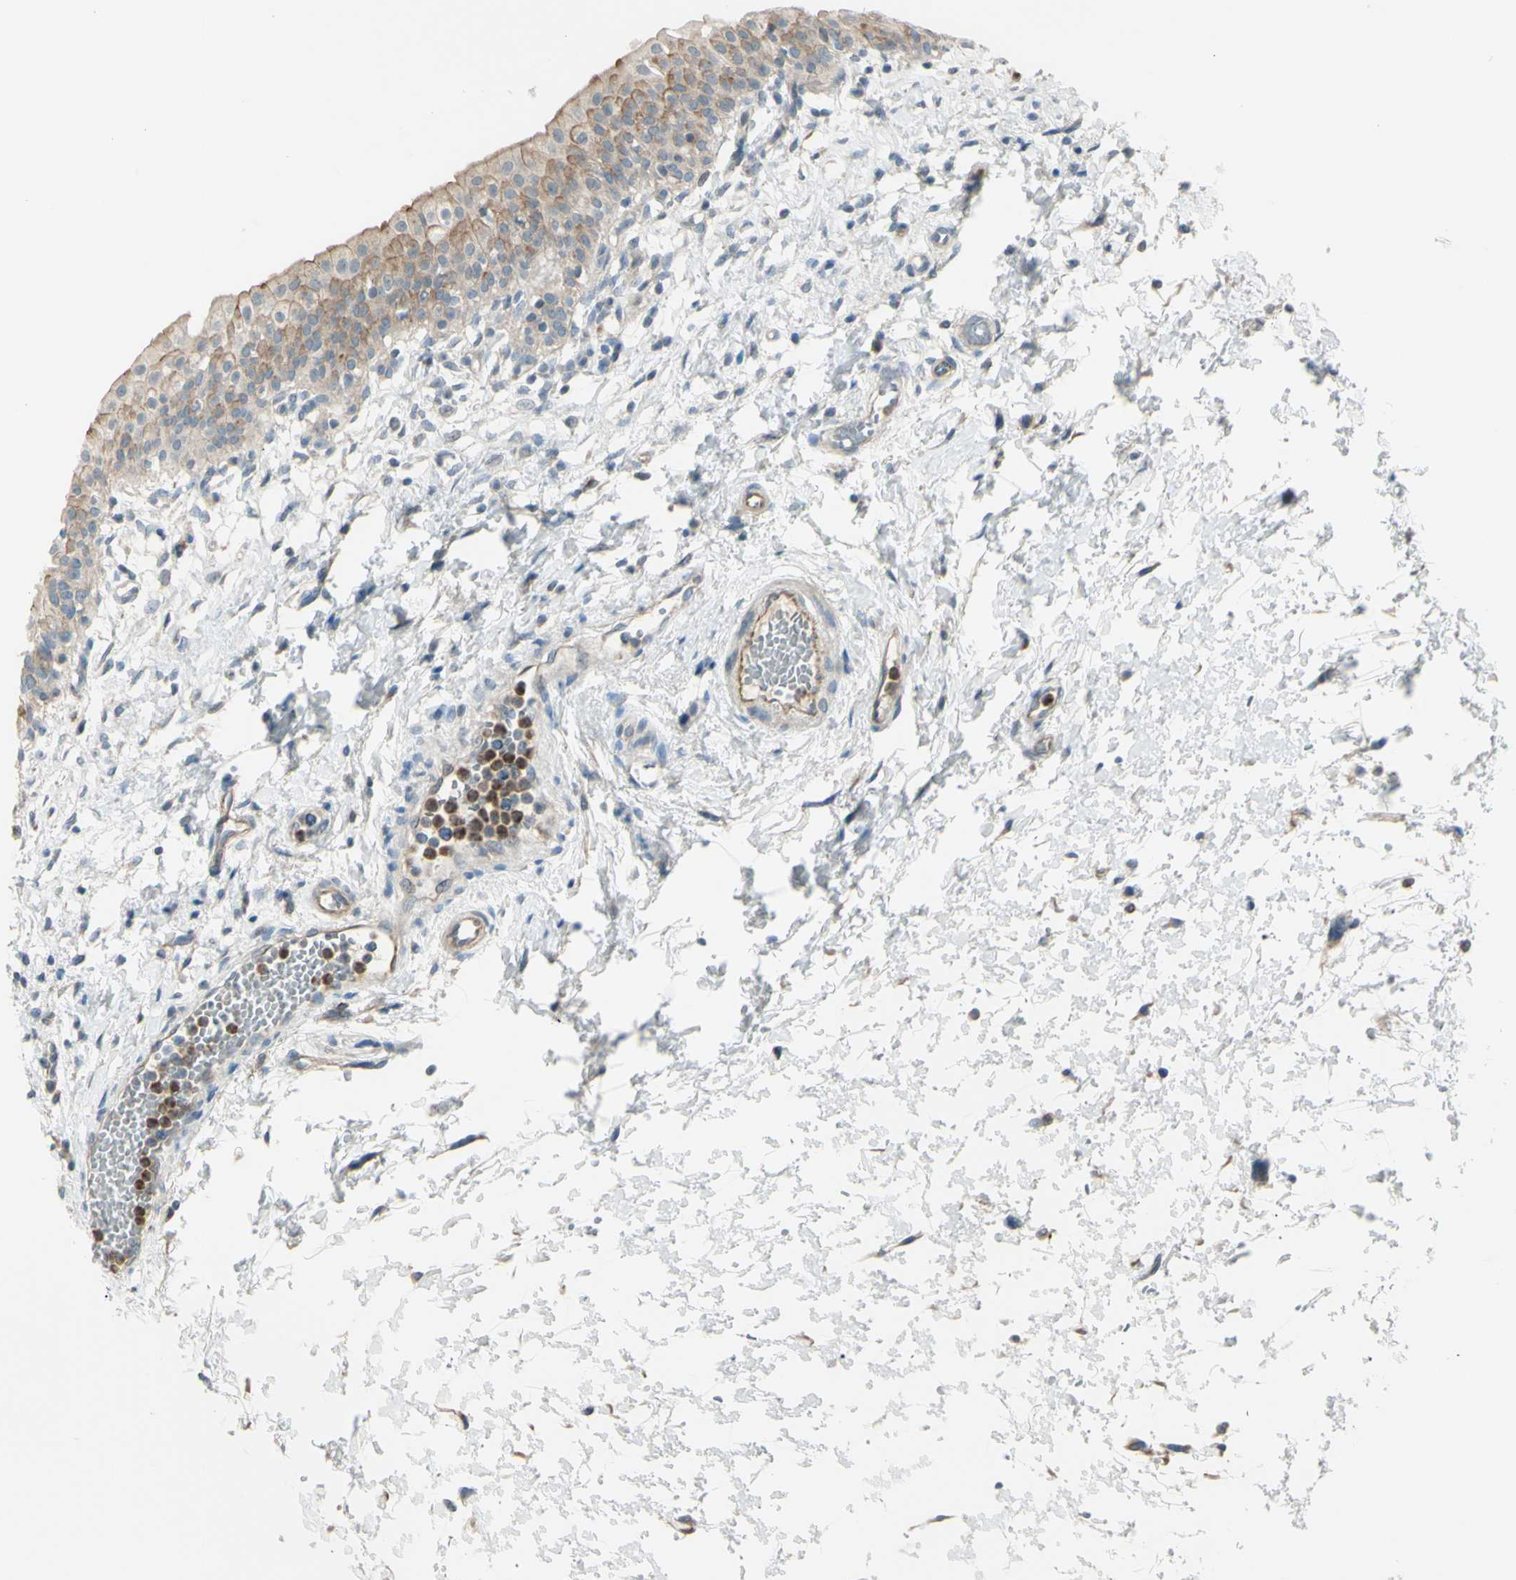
{"staining": {"intensity": "moderate", "quantity": "25%-75%", "location": "cytoplasmic/membranous"}, "tissue": "urinary bladder", "cell_type": "Urothelial cells", "image_type": "normal", "snomed": [{"axis": "morphology", "description": "Normal tissue, NOS"}, {"axis": "topography", "description": "Urinary bladder"}], "caption": "The histopathology image reveals staining of normal urinary bladder, revealing moderate cytoplasmic/membranous protein expression (brown color) within urothelial cells. The staining was performed using DAB (3,3'-diaminobenzidine) to visualize the protein expression in brown, while the nuclei were stained in blue with hematoxylin (Magnification: 20x).", "gene": "LMTK2", "patient": {"sex": "male", "age": 55}}